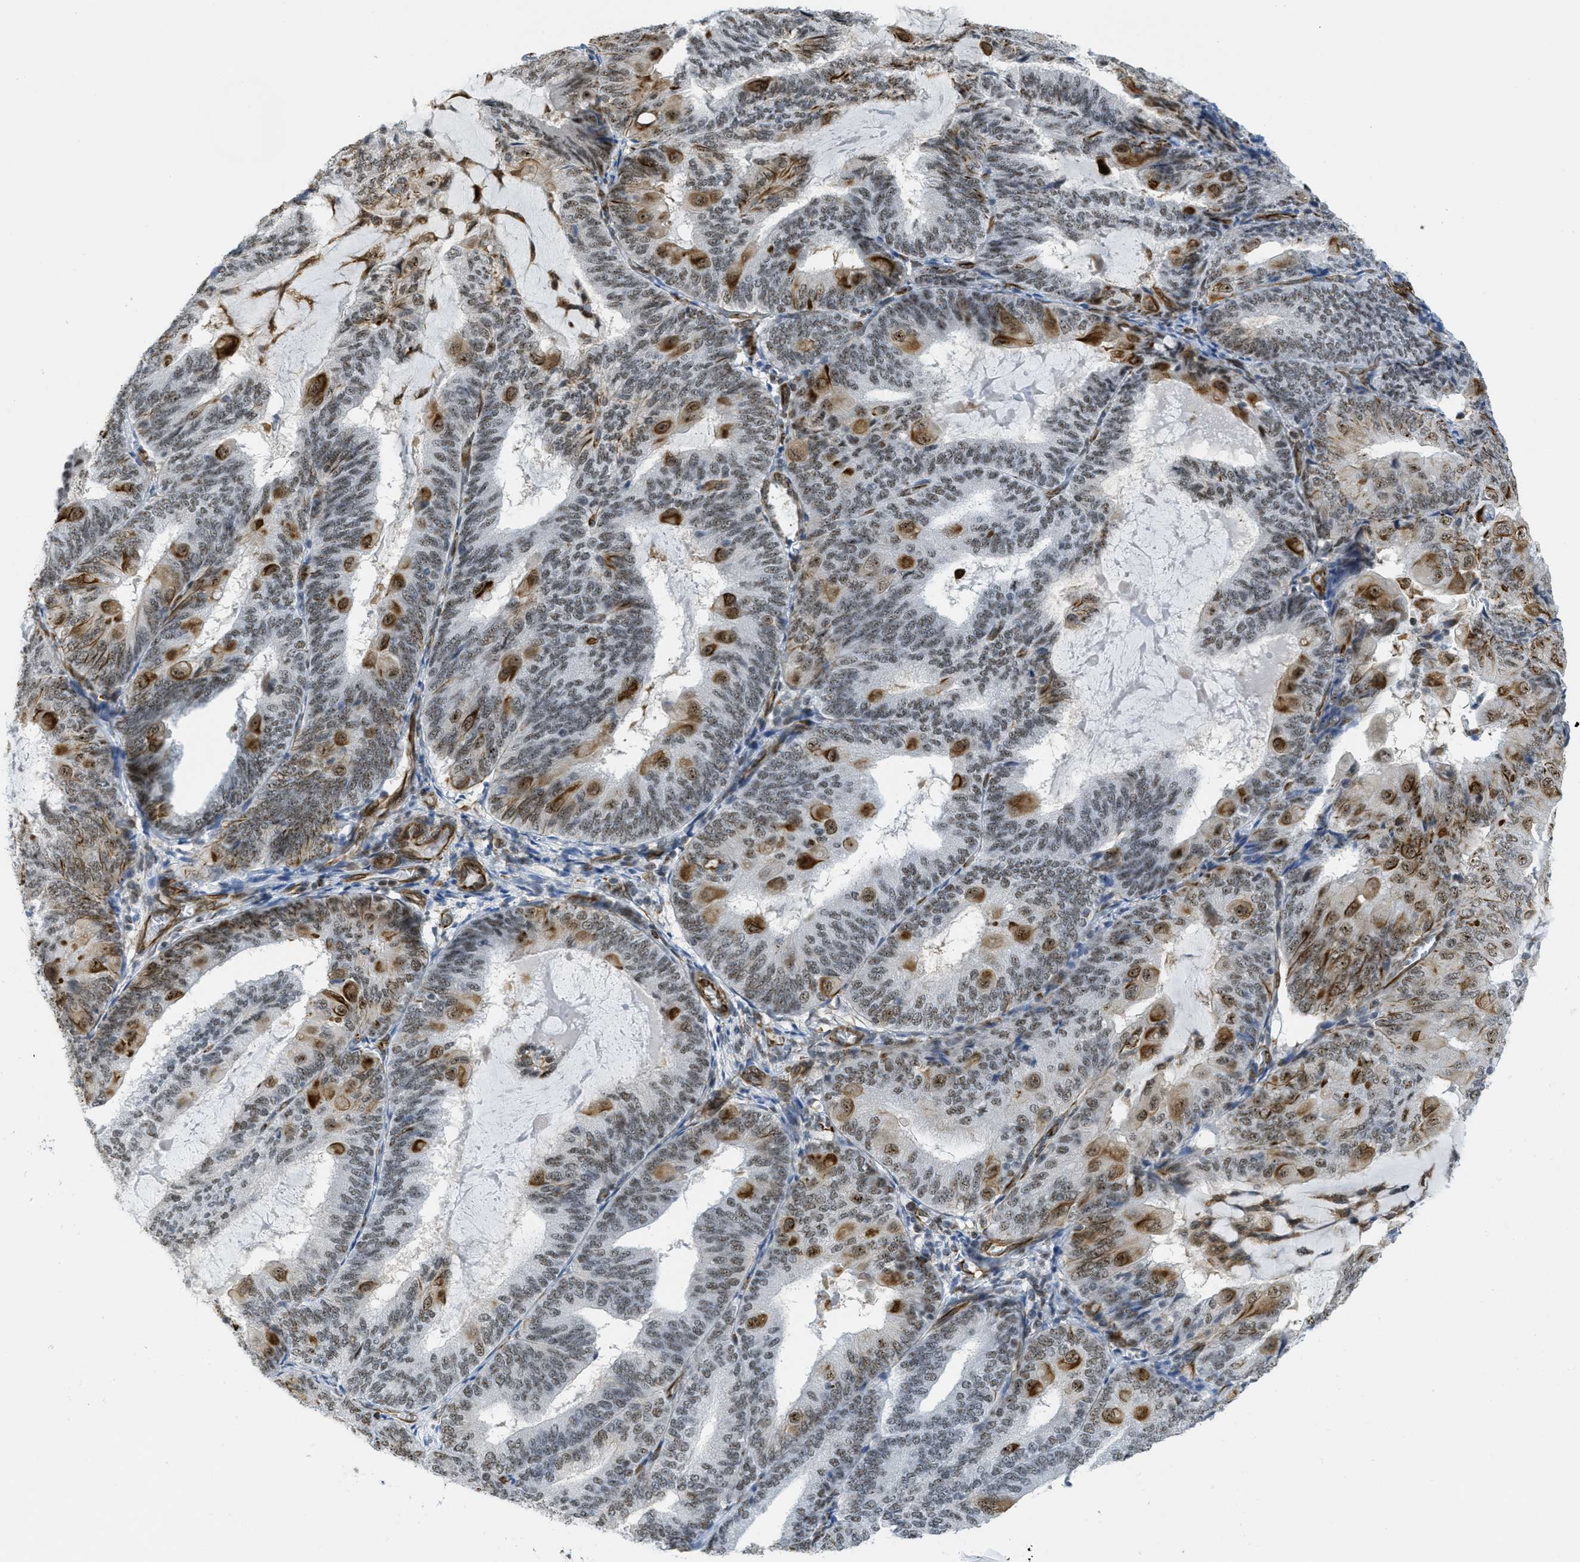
{"staining": {"intensity": "weak", "quantity": "25%-75%", "location": "nuclear"}, "tissue": "endometrial cancer", "cell_type": "Tumor cells", "image_type": "cancer", "snomed": [{"axis": "morphology", "description": "Adenocarcinoma, NOS"}, {"axis": "topography", "description": "Endometrium"}], "caption": "Protein expression analysis of human adenocarcinoma (endometrial) reveals weak nuclear staining in about 25%-75% of tumor cells.", "gene": "LRRC8B", "patient": {"sex": "female", "age": 81}}